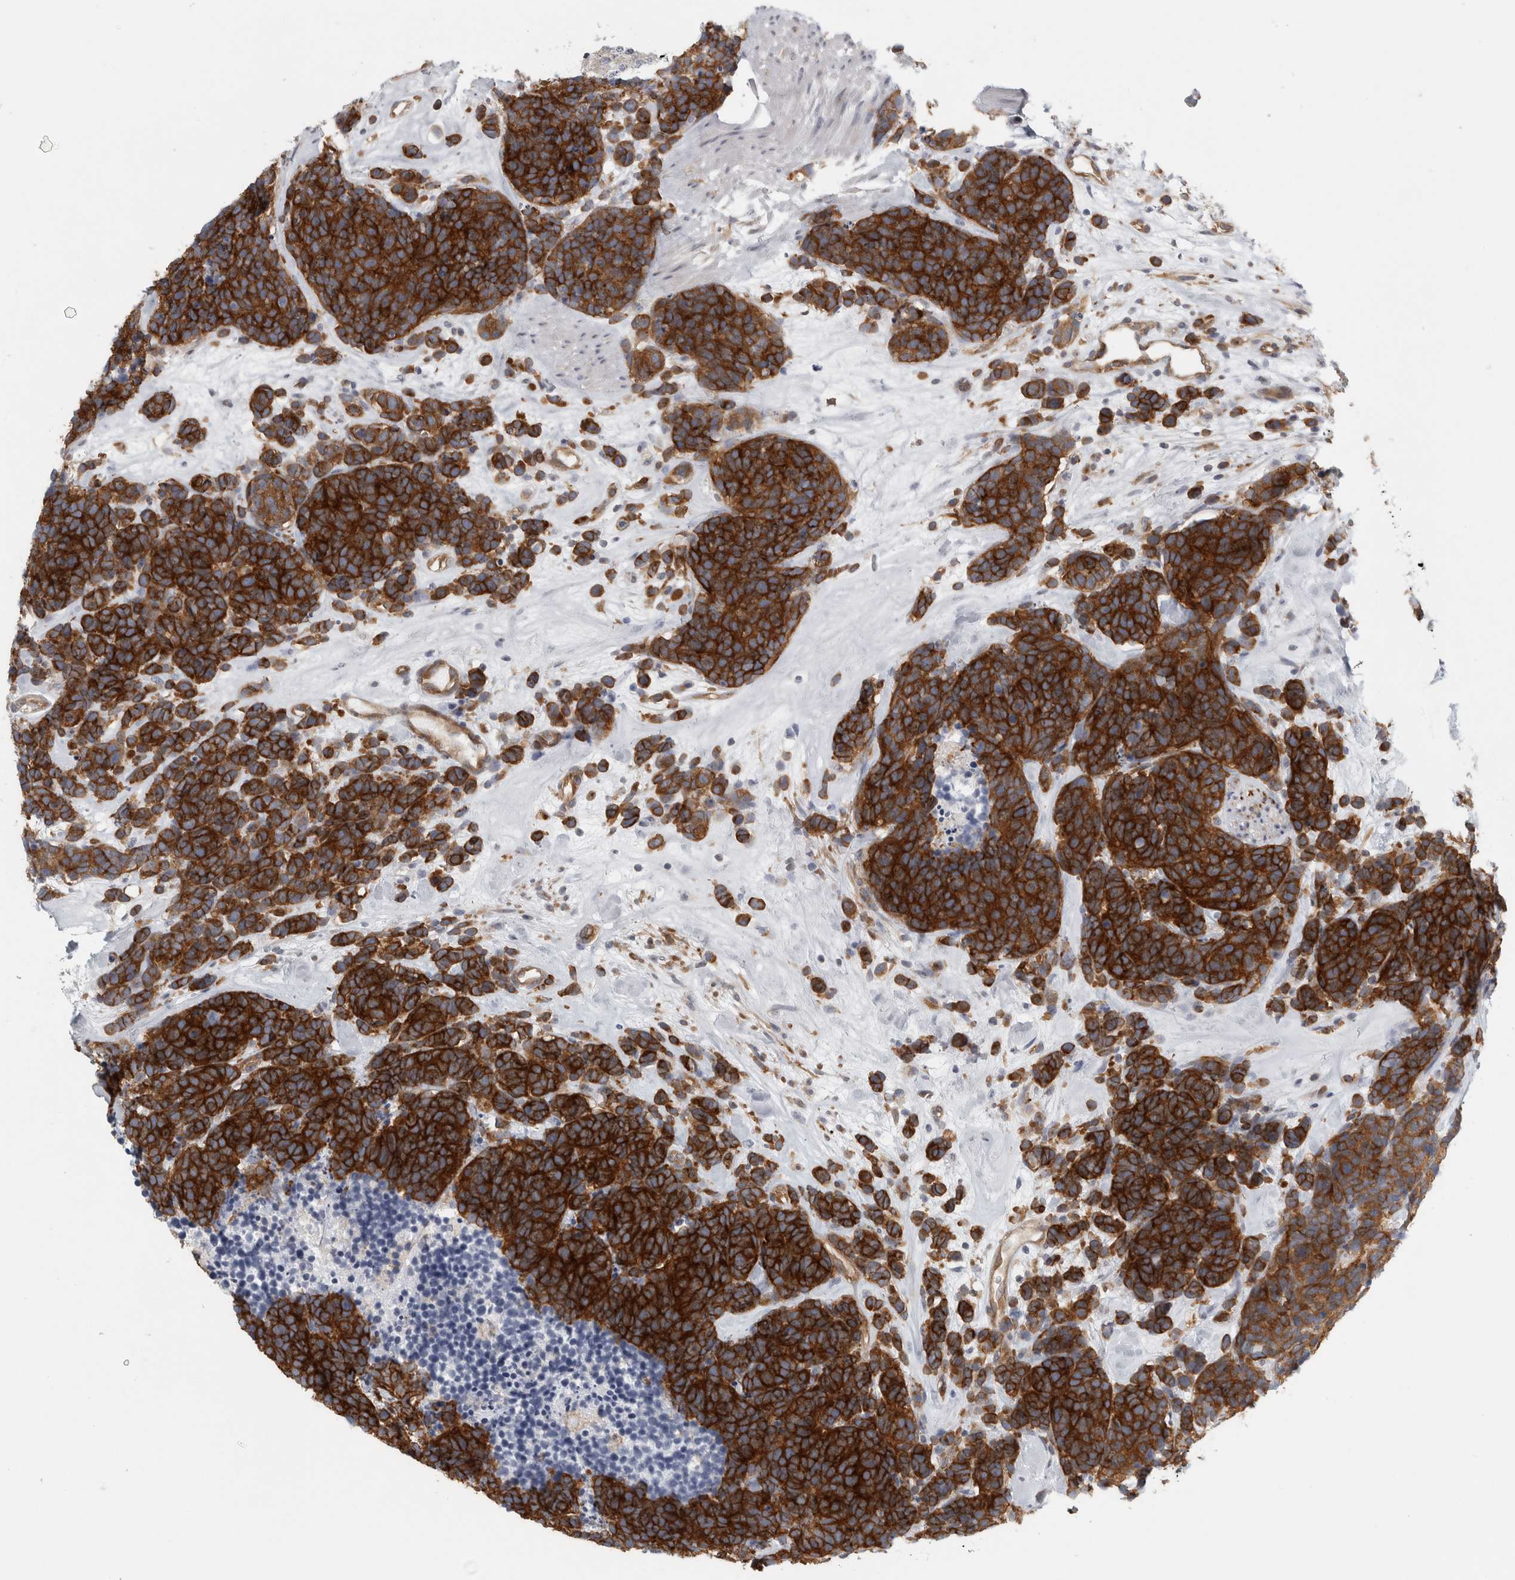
{"staining": {"intensity": "strong", "quantity": ">75%", "location": "cytoplasmic/membranous"}, "tissue": "carcinoid", "cell_type": "Tumor cells", "image_type": "cancer", "snomed": [{"axis": "morphology", "description": "Carcinoma, NOS"}, {"axis": "morphology", "description": "Carcinoid, malignant, NOS"}, {"axis": "topography", "description": "Urinary bladder"}], "caption": "Approximately >75% of tumor cells in human carcinoma exhibit strong cytoplasmic/membranous protein positivity as visualized by brown immunohistochemical staining.", "gene": "PEX6", "patient": {"sex": "male", "age": 57}}